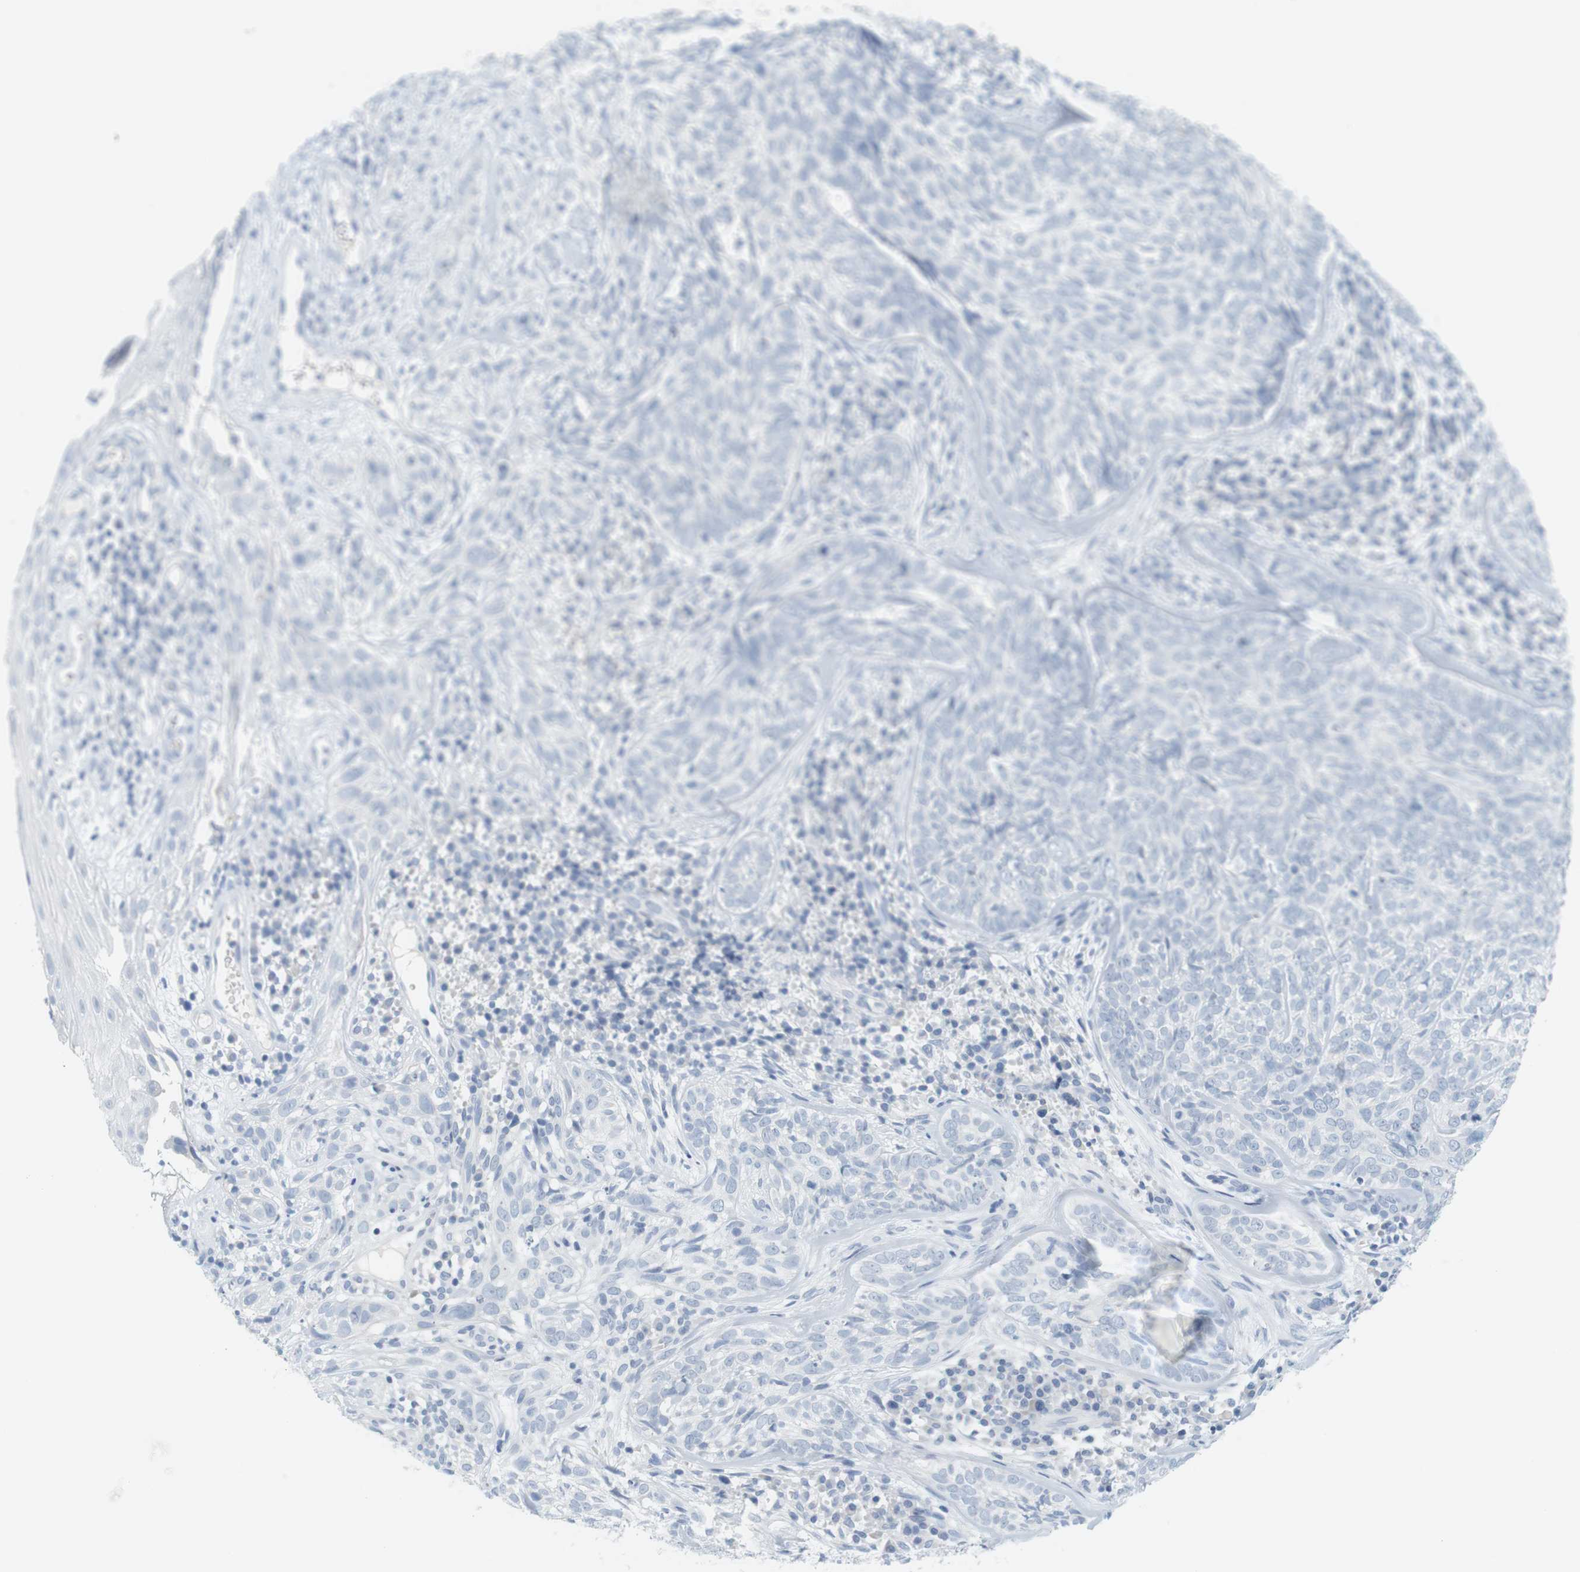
{"staining": {"intensity": "negative", "quantity": "none", "location": "none"}, "tissue": "skin cancer", "cell_type": "Tumor cells", "image_type": "cancer", "snomed": [{"axis": "morphology", "description": "Basal cell carcinoma"}, {"axis": "topography", "description": "Skin"}], "caption": "IHC of human skin cancer (basal cell carcinoma) shows no positivity in tumor cells.", "gene": "OPRM1", "patient": {"sex": "male", "age": 72}}